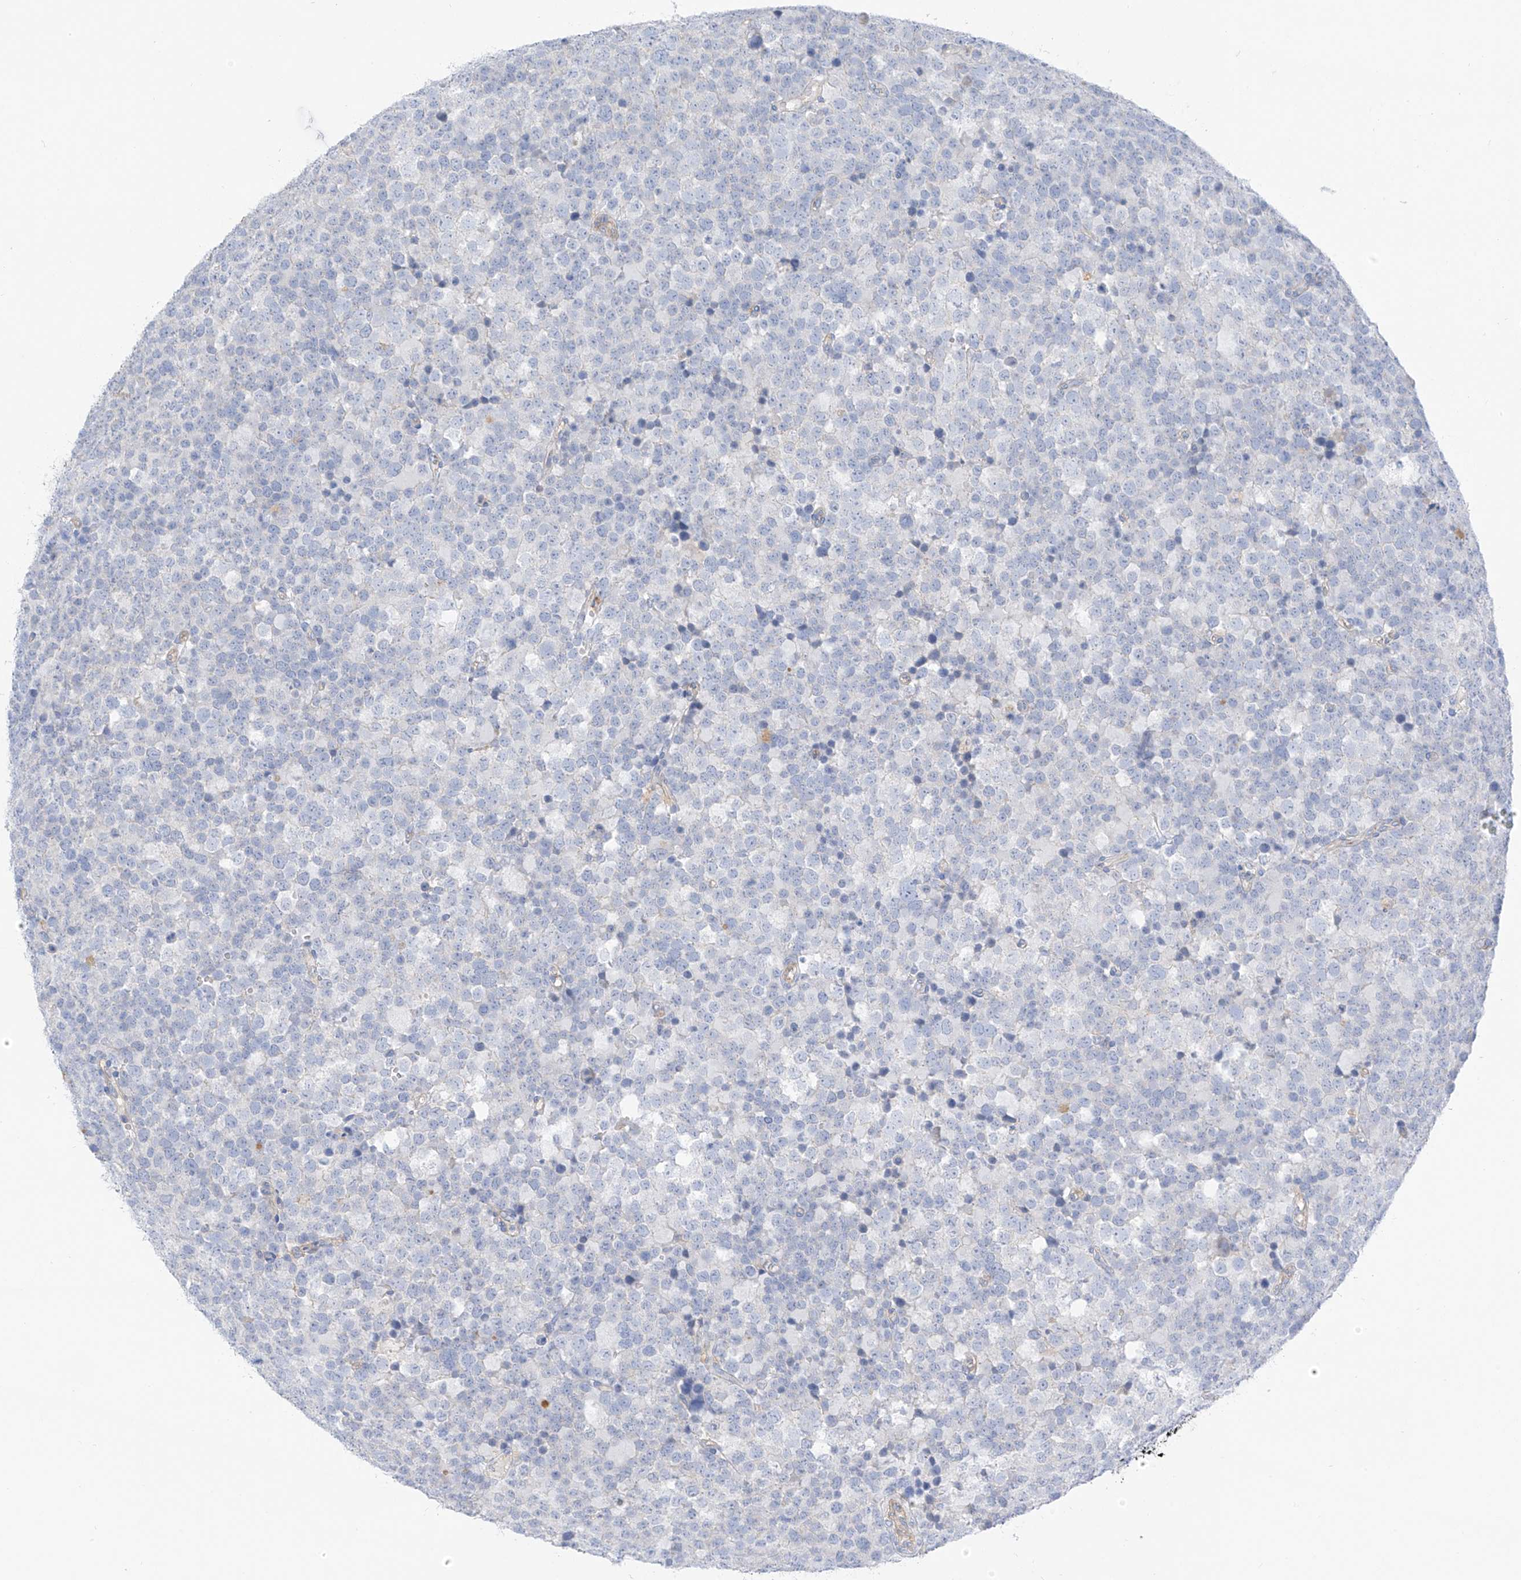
{"staining": {"intensity": "negative", "quantity": "none", "location": "none"}, "tissue": "testis cancer", "cell_type": "Tumor cells", "image_type": "cancer", "snomed": [{"axis": "morphology", "description": "Seminoma, NOS"}, {"axis": "topography", "description": "Testis"}], "caption": "IHC micrograph of neoplastic tissue: seminoma (testis) stained with DAB (3,3'-diaminobenzidine) reveals no significant protein staining in tumor cells. (DAB immunohistochemistry visualized using brightfield microscopy, high magnification).", "gene": "ITGA9", "patient": {"sex": "male", "age": 71}}